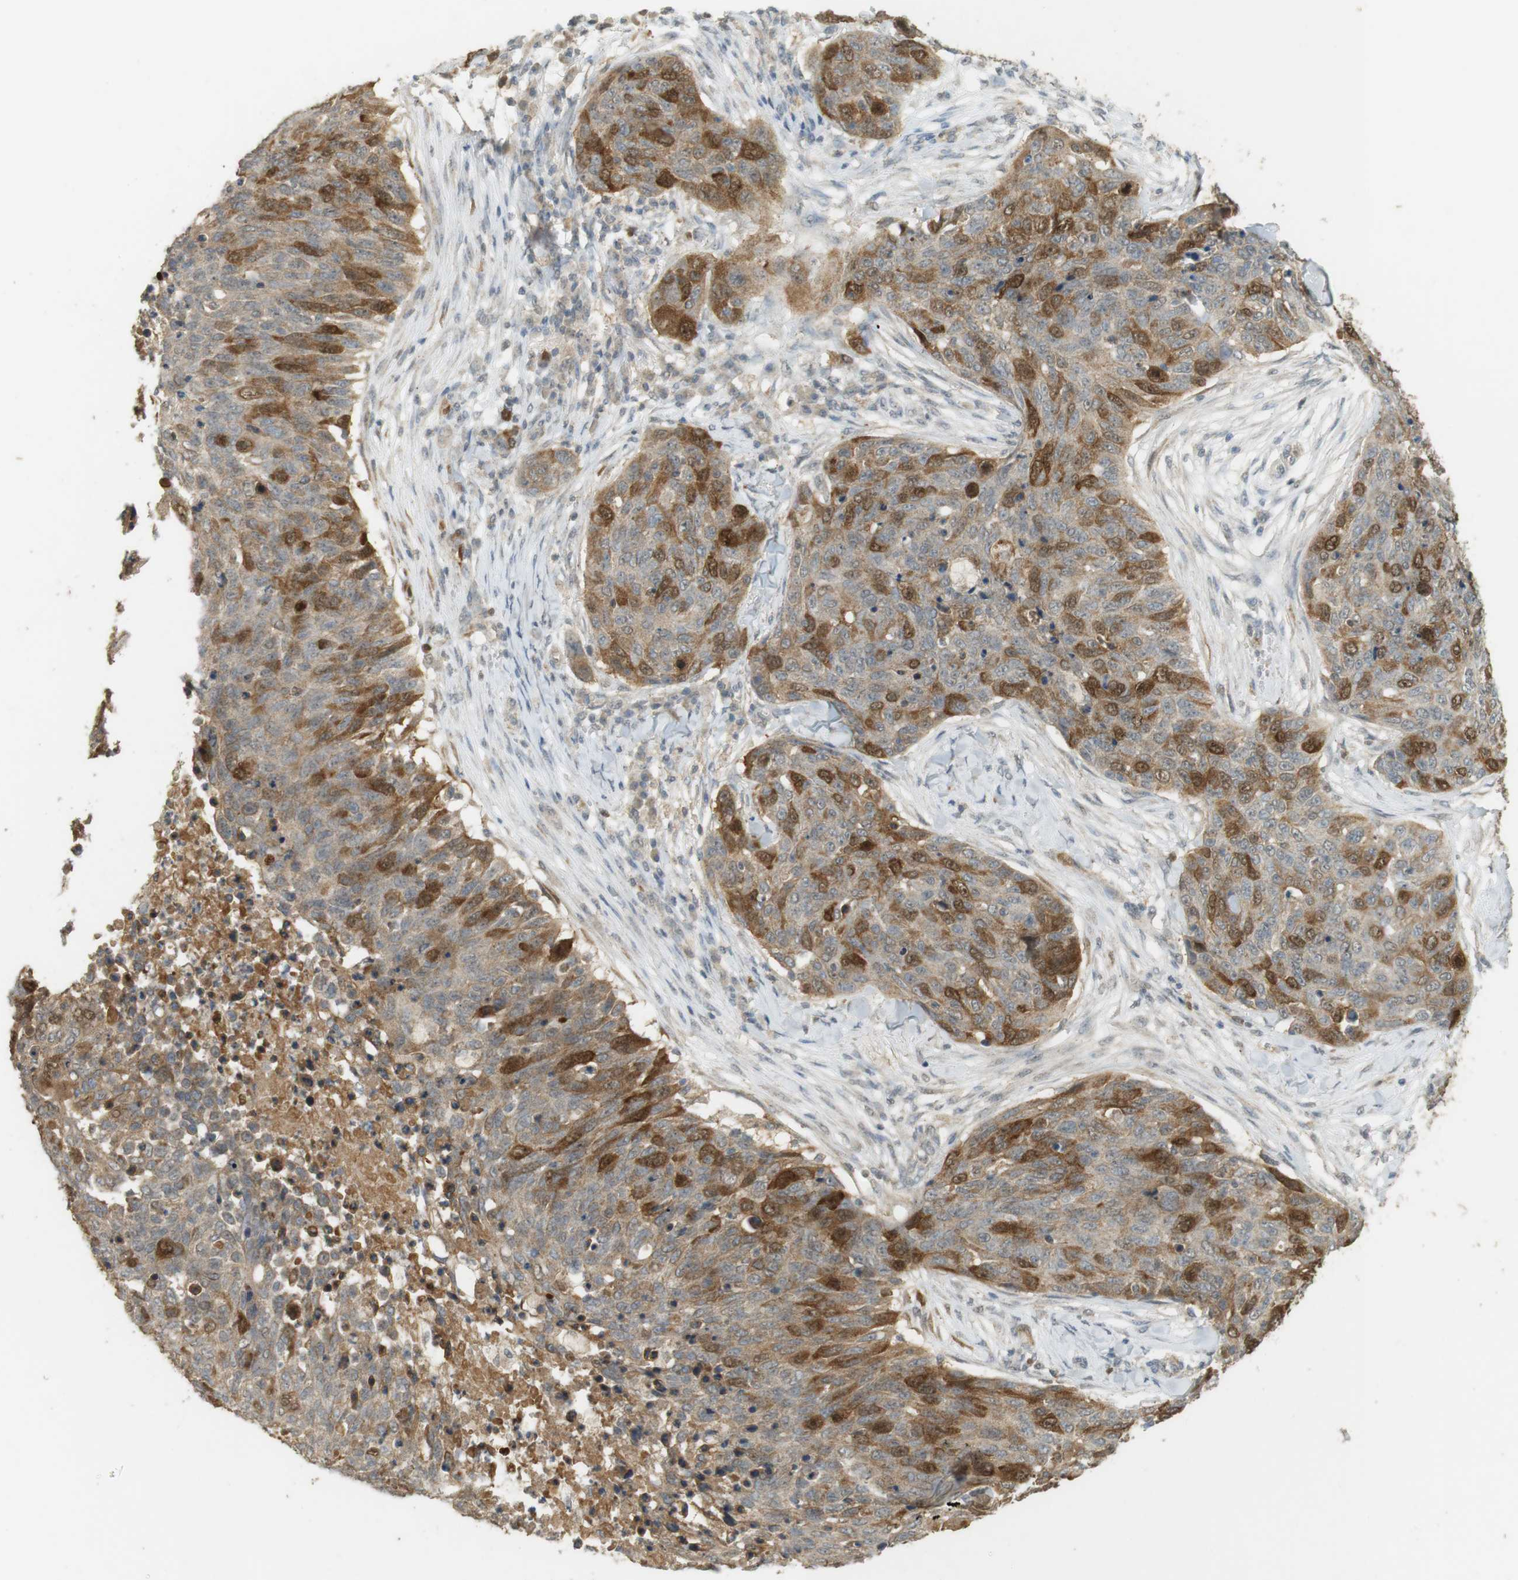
{"staining": {"intensity": "strong", "quantity": "<25%", "location": "cytoplasmic/membranous"}, "tissue": "skin cancer", "cell_type": "Tumor cells", "image_type": "cancer", "snomed": [{"axis": "morphology", "description": "Squamous cell carcinoma in situ, NOS"}, {"axis": "morphology", "description": "Squamous cell carcinoma, NOS"}, {"axis": "topography", "description": "Skin"}], "caption": "Protein staining reveals strong cytoplasmic/membranous expression in approximately <25% of tumor cells in skin cancer. Immunohistochemistry stains the protein of interest in brown and the nuclei are stained blue.", "gene": "TTK", "patient": {"sex": "male", "age": 93}}